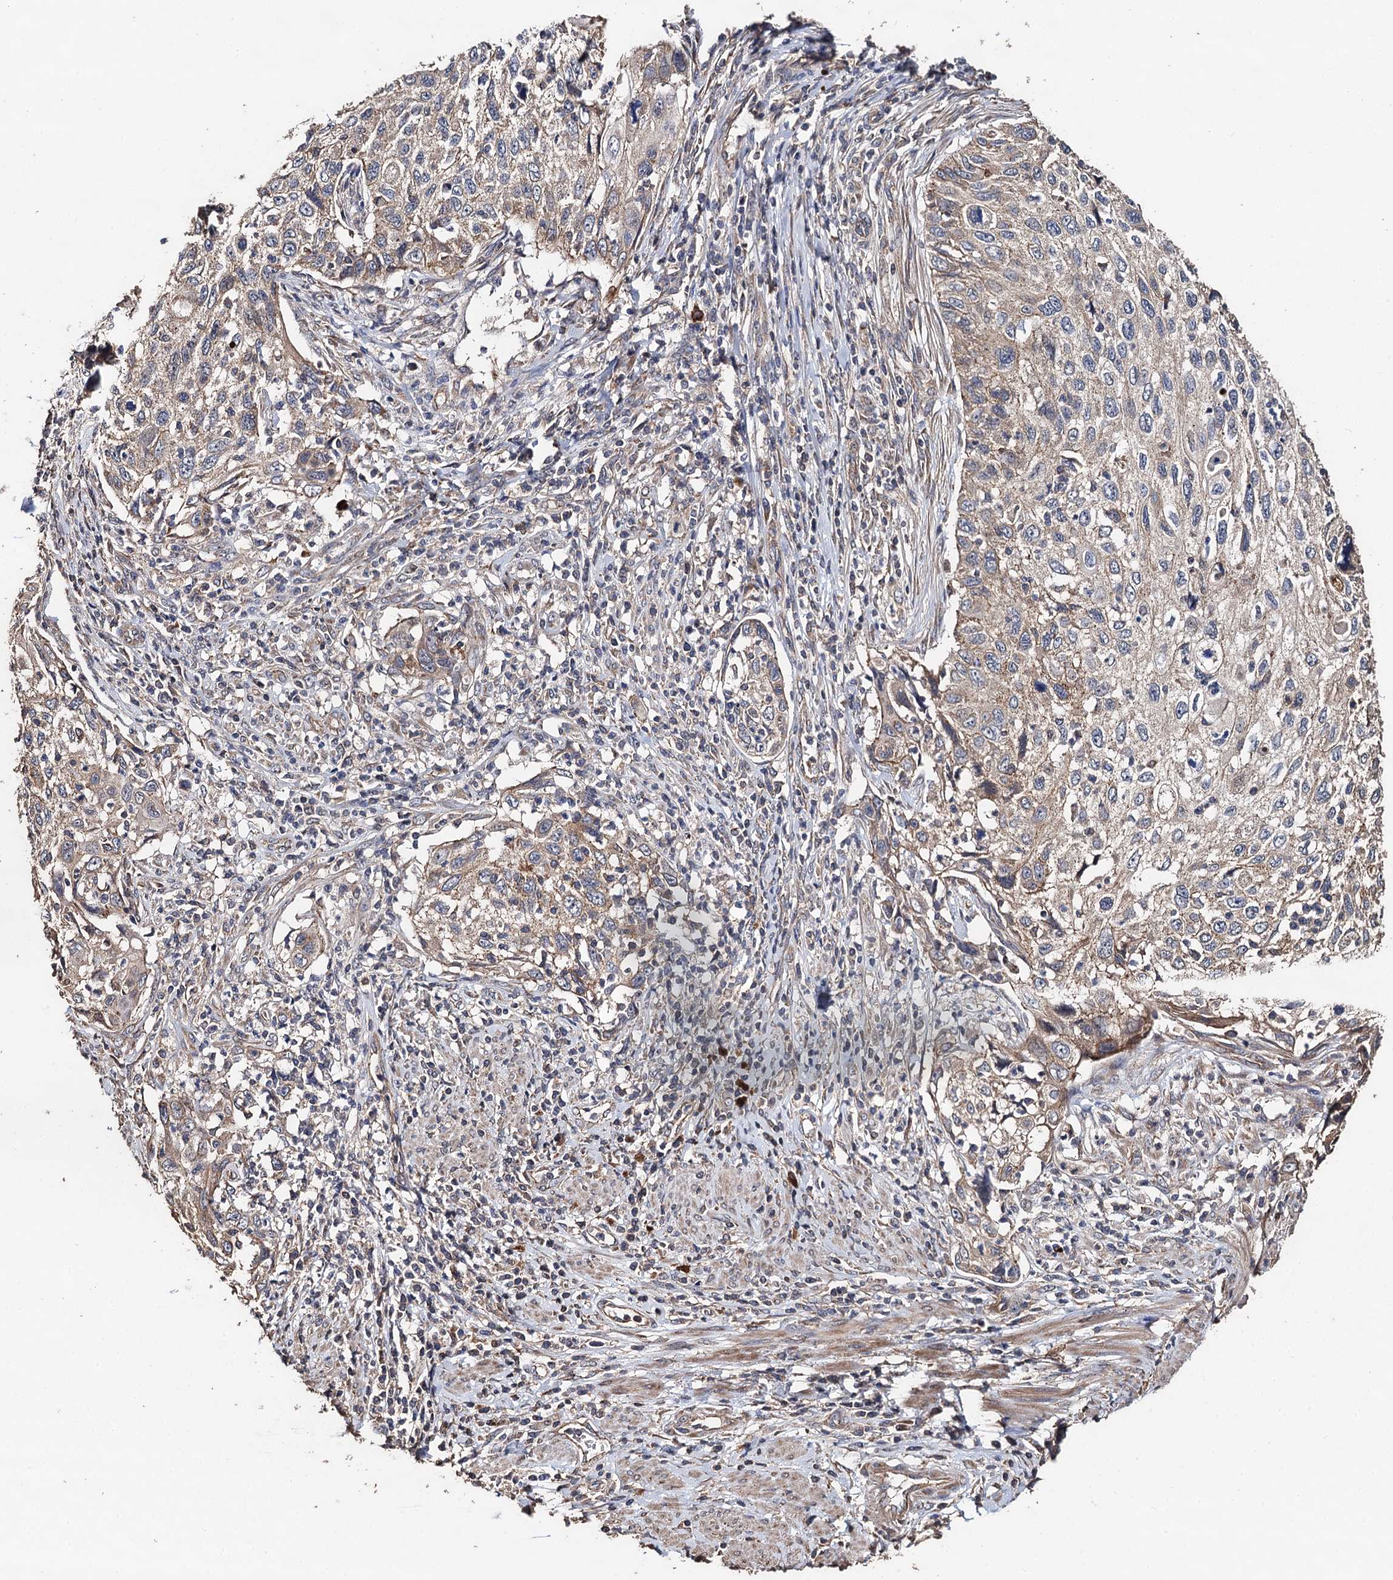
{"staining": {"intensity": "weak", "quantity": ">75%", "location": "cytoplasmic/membranous"}, "tissue": "cervical cancer", "cell_type": "Tumor cells", "image_type": "cancer", "snomed": [{"axis": "morphology", "description": "Squamous cell carcinoma, NOS"}, {"axis": "topography", "description": "Cervix"}], "caption": "Brown immunohistochemical staining in human cervical cancer exhibits weak cytoplasmic/membranous staining in about >75% of tumor cells.", "gene": "PPTC7", "patient": {"sex": "female", "age": 70}}